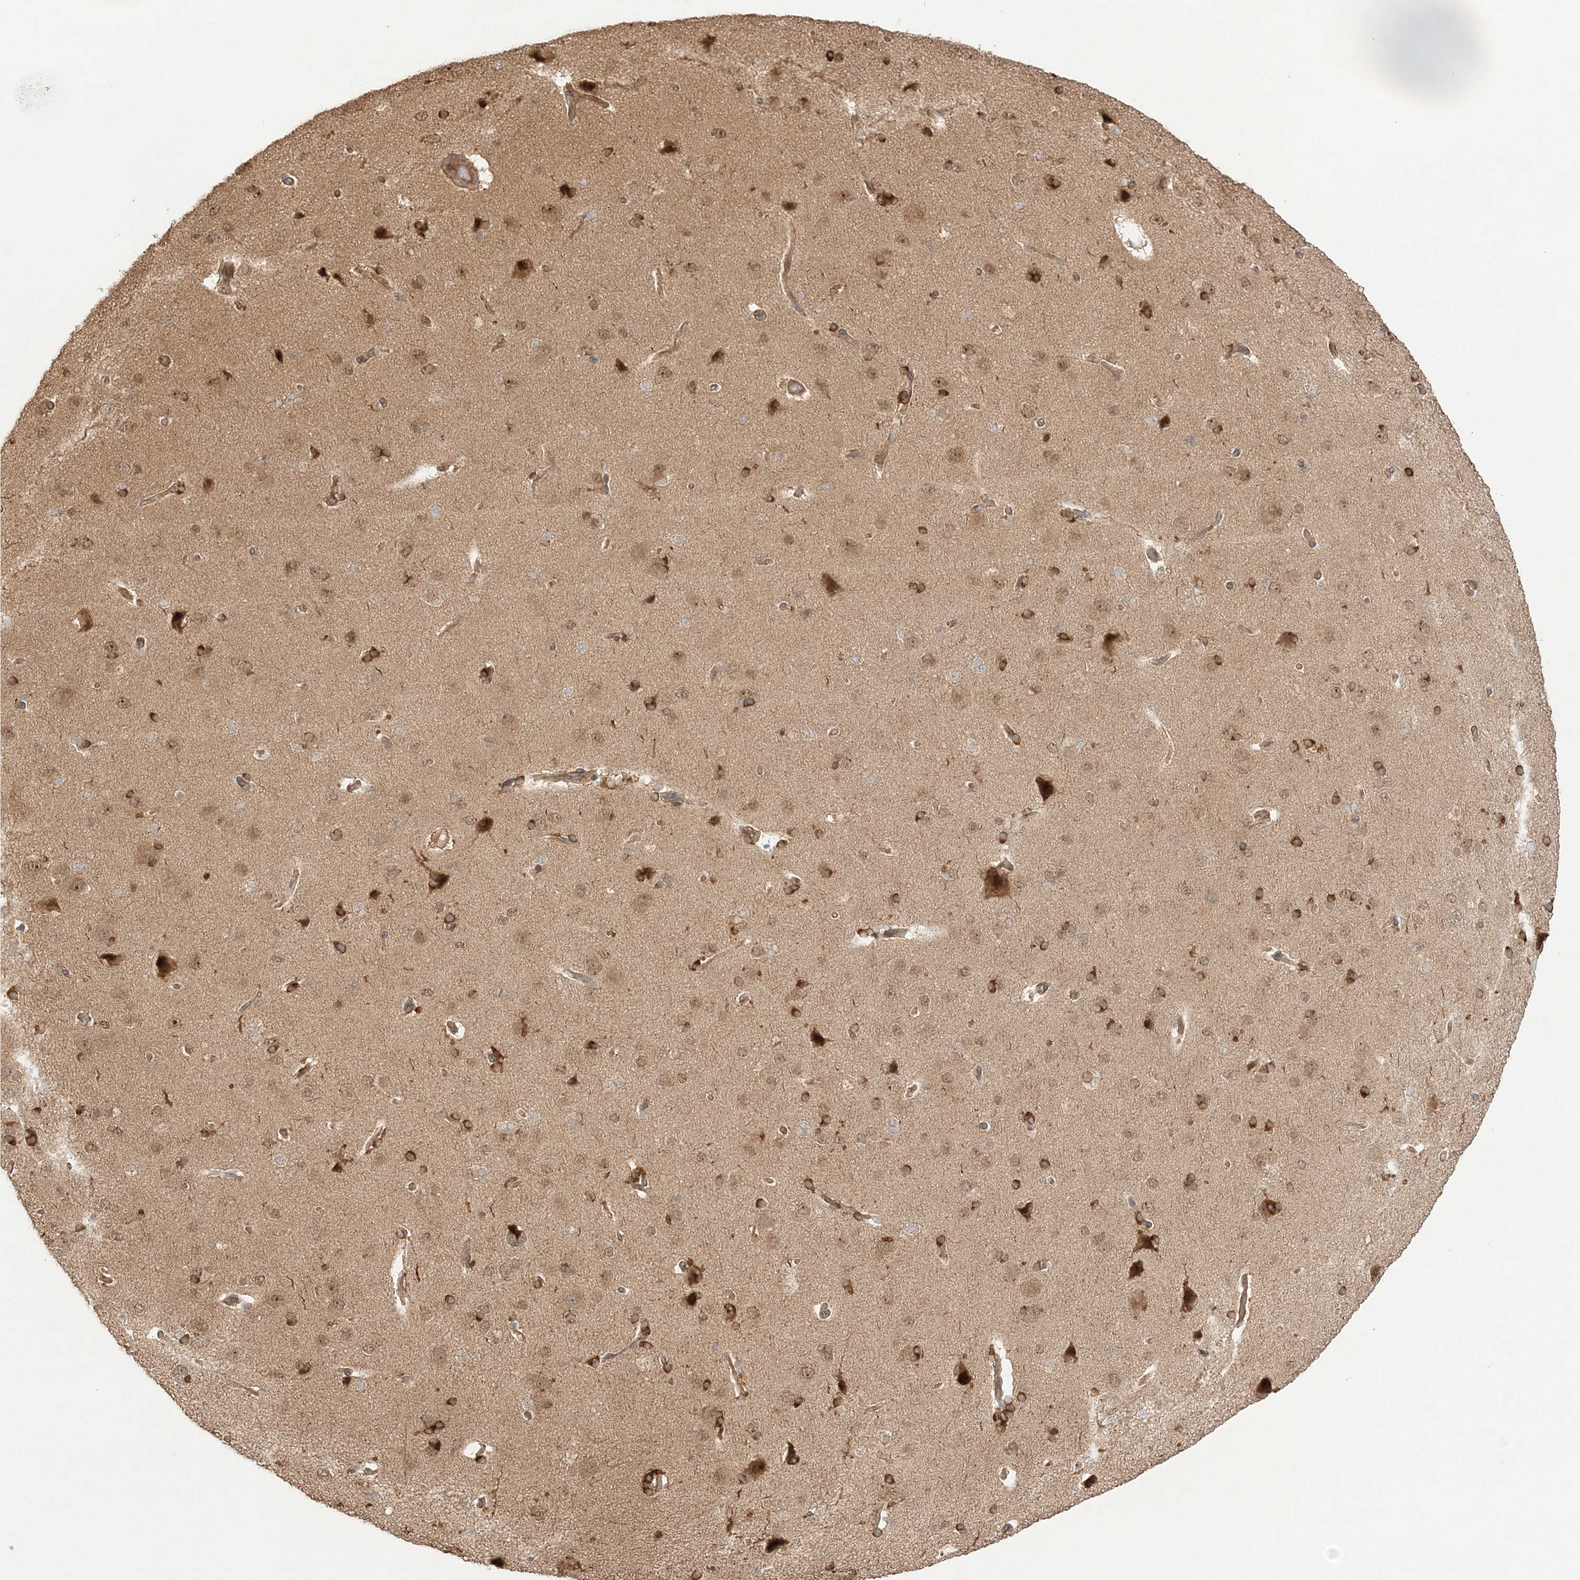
{"staining": {"intensity": "moderate", "quantity": ">75%", "location": "cytoplasmic/membranous"}, "tissue": "cerebral cortex", "cell_type": "Endothelial cells", "image_type": "normal", "snomed": [{"axis": "morphology", "description": "Normal tissue, NOS"}, {"axis": "topography", "description": "Cerebral cortex"}], "caption": "Cerebral cortex stained with immunohistochemistry (IHC) shows moderate cytoplasmic/membranous positivity in about >75% of endothelial cells.", "gene": "KIAA0232", "patient": {"sex": "male", "age": 62}}